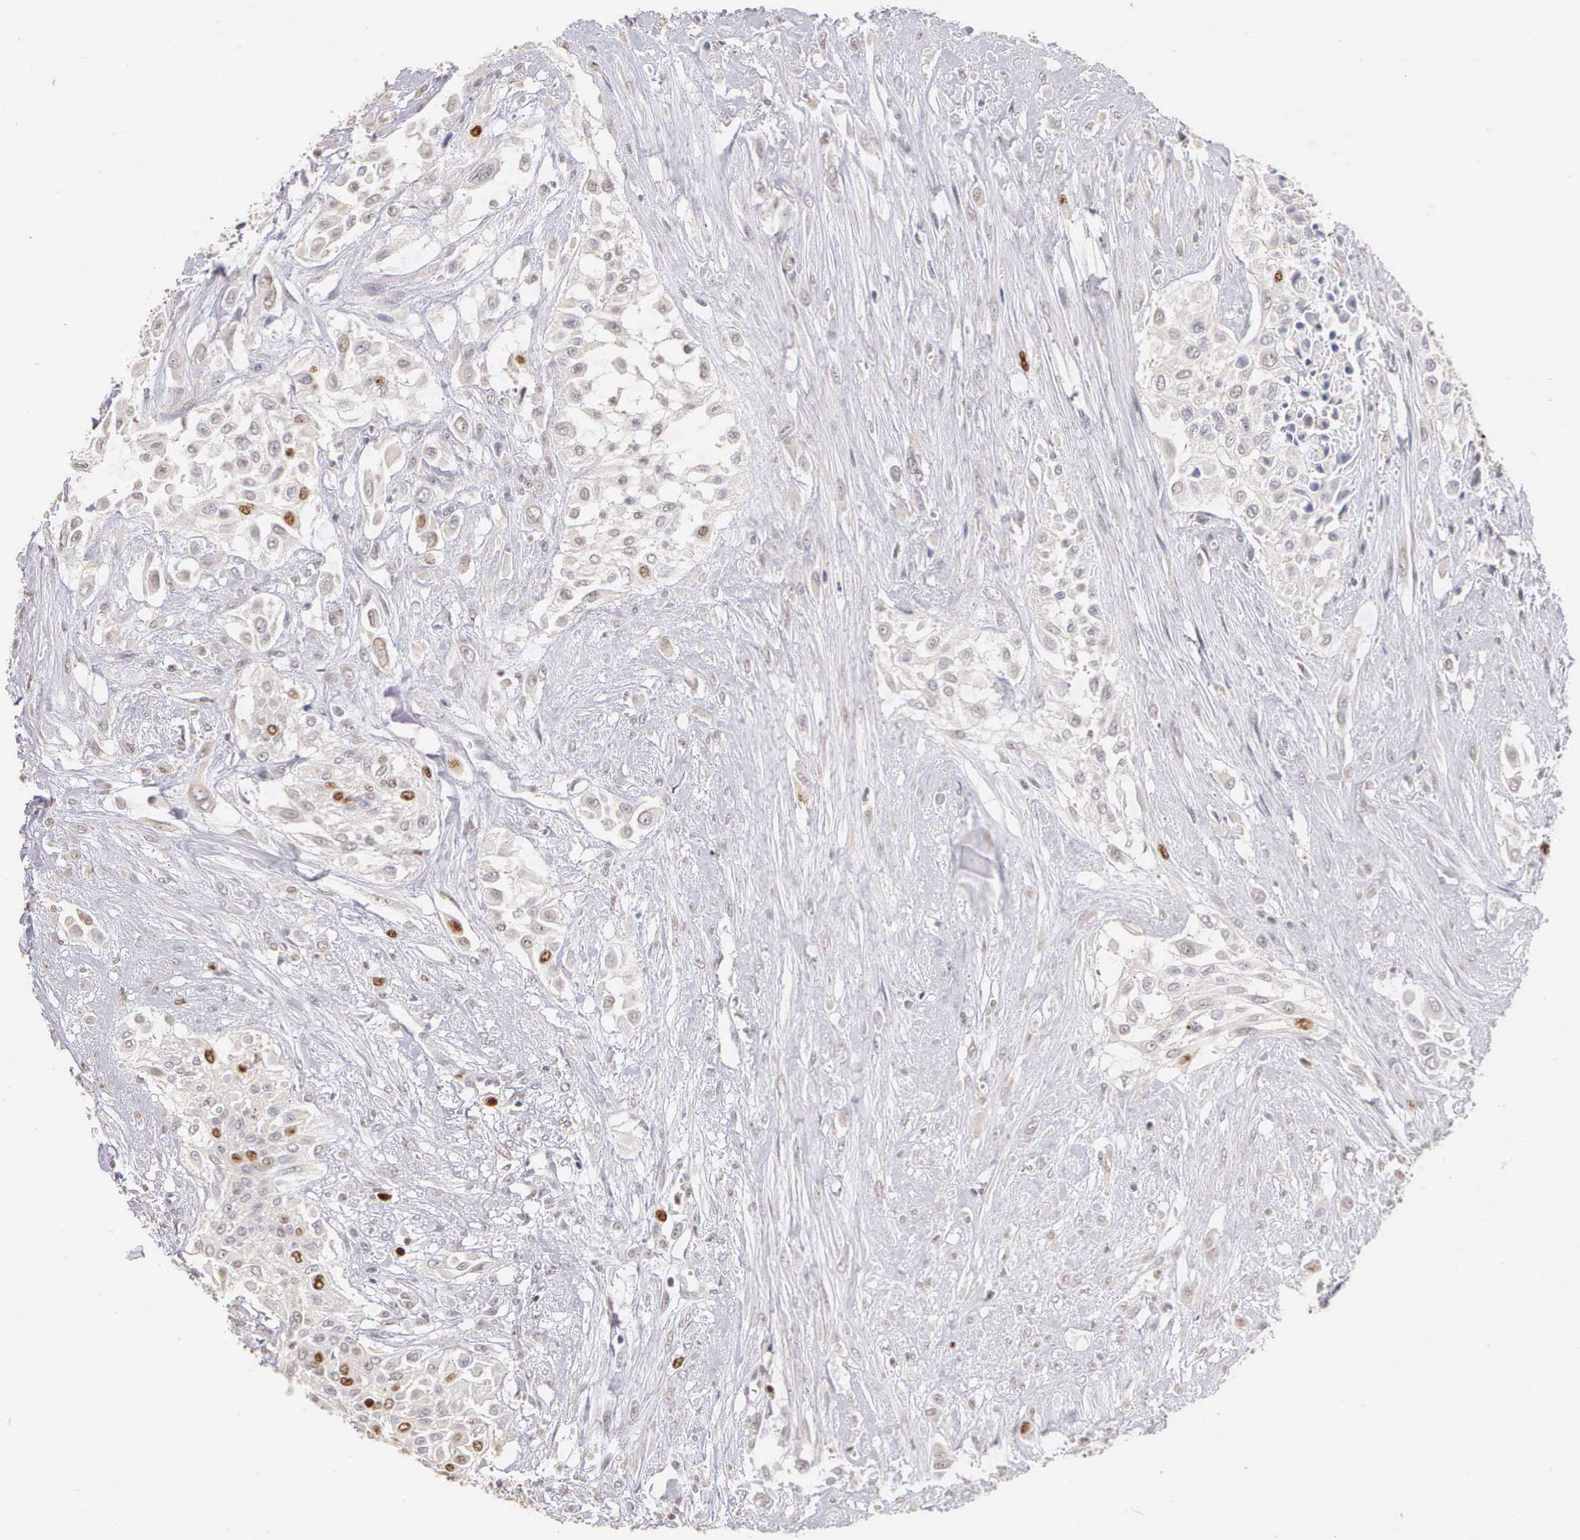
{"staining": {"intensity": "moderate", "quantity": "<25%", "location": "nuclear"}, "tissue": "urothelial cancer", "cell_type": "Tumor cells", "image_type": "cancer", "snomed": [{"axis": "morphology", "description": "Urothelial carcinoma, High grade"}, {"axis": "topography", "description": "Urinary bladder"}], "caption": "This is an image of immunohistochemistry staining of urothelial cancer, which shows moderate expression in the nuclear of tumor cells.", "gene": "MKI67", "patient": {"sex": "male", "age": 57}}